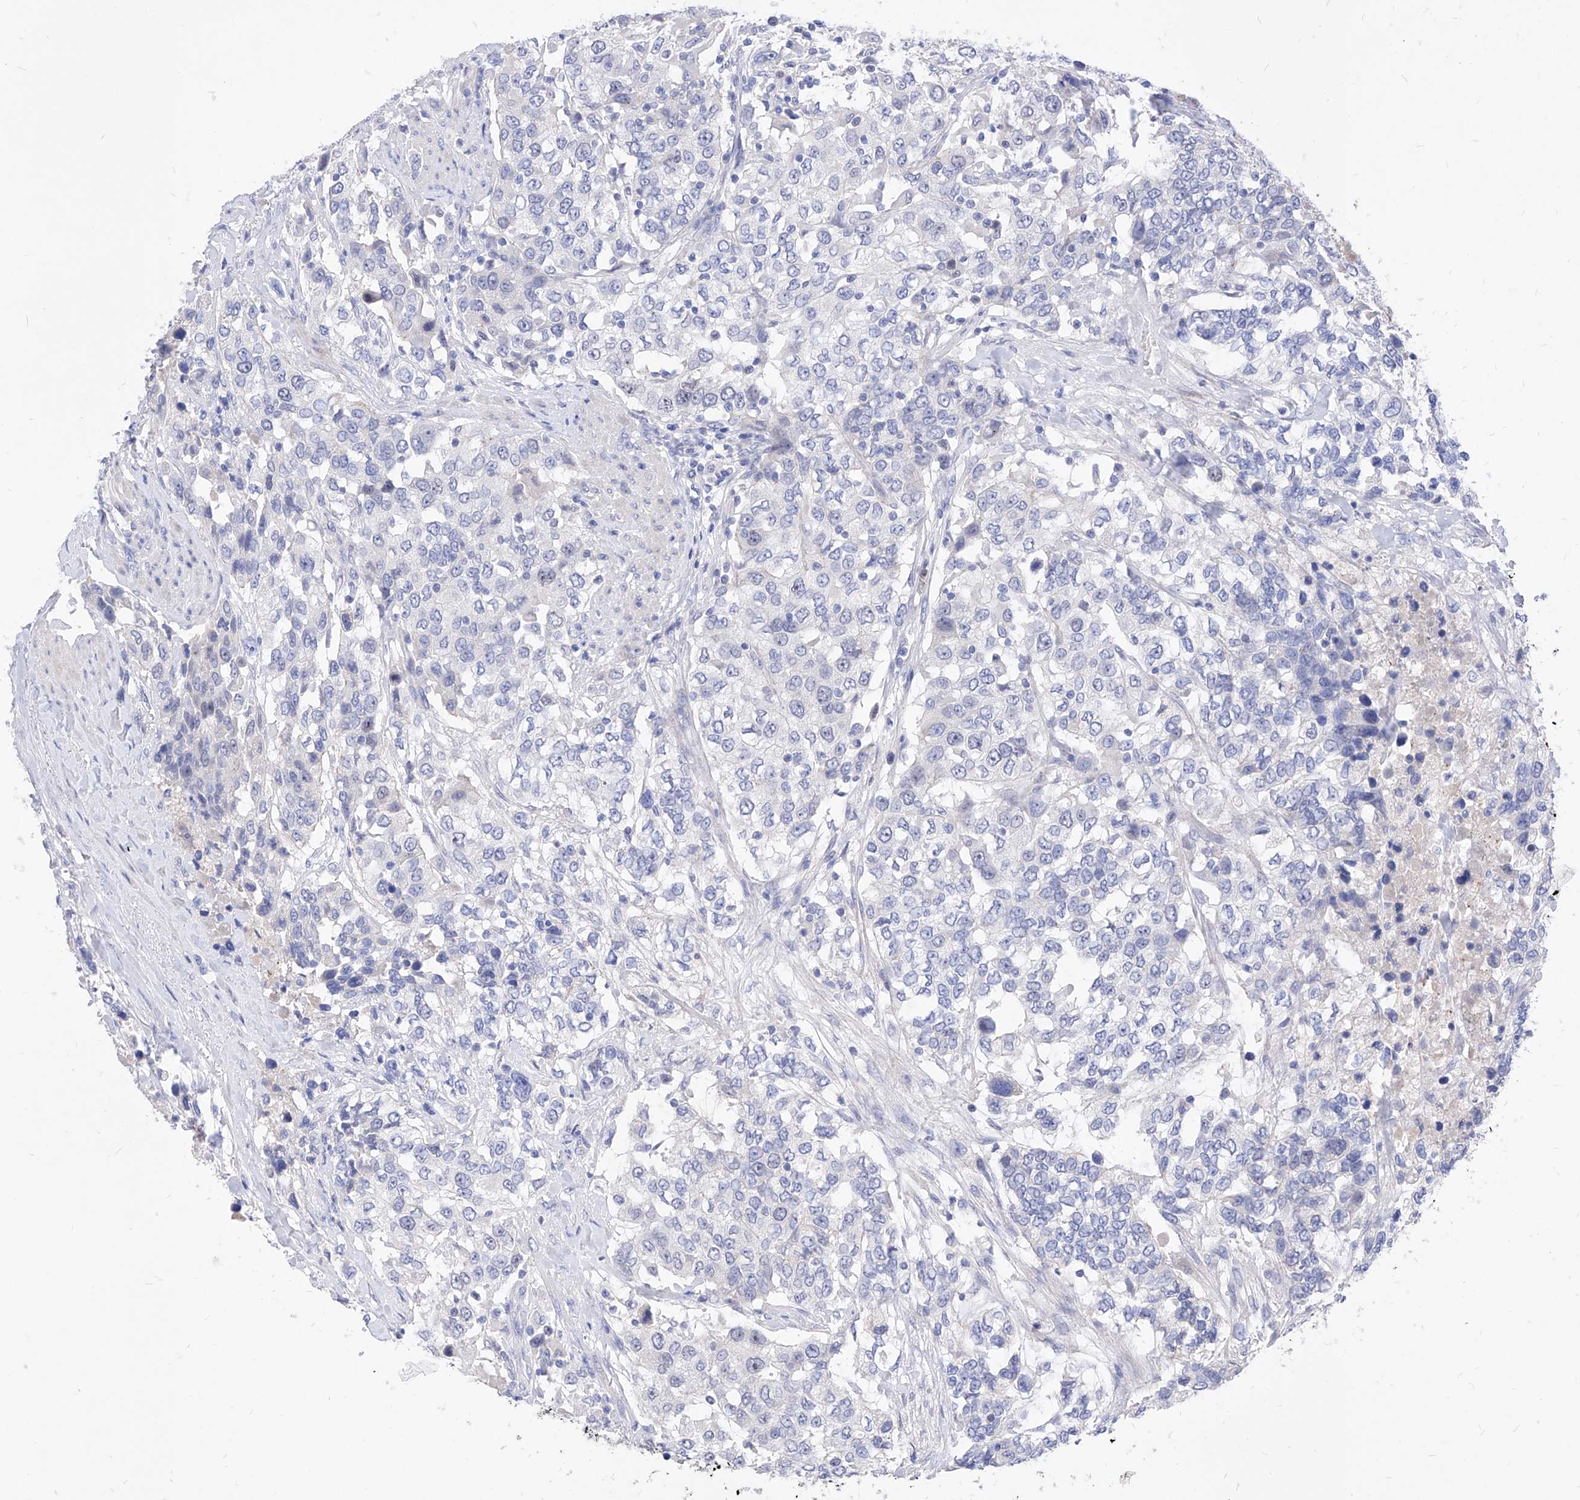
{"staining": {"intensity": "negative", "quantity": "none", "location": "none"}, "tissue": "urothelial cancer", "cell_type": "Tumor cells", "image_type": "cancer", "snomed": [{"axis": "morphology", "description": "Urothelial carcinoma, High grade"}, {"axis": "topography", "description": "Urinary bladder"}], "caption": "A photomicrograph of human urothelial cancer is negative for staining in tumor cells.", "gene": "VAX1", "patient": {"sex": "female", "age": 80}}